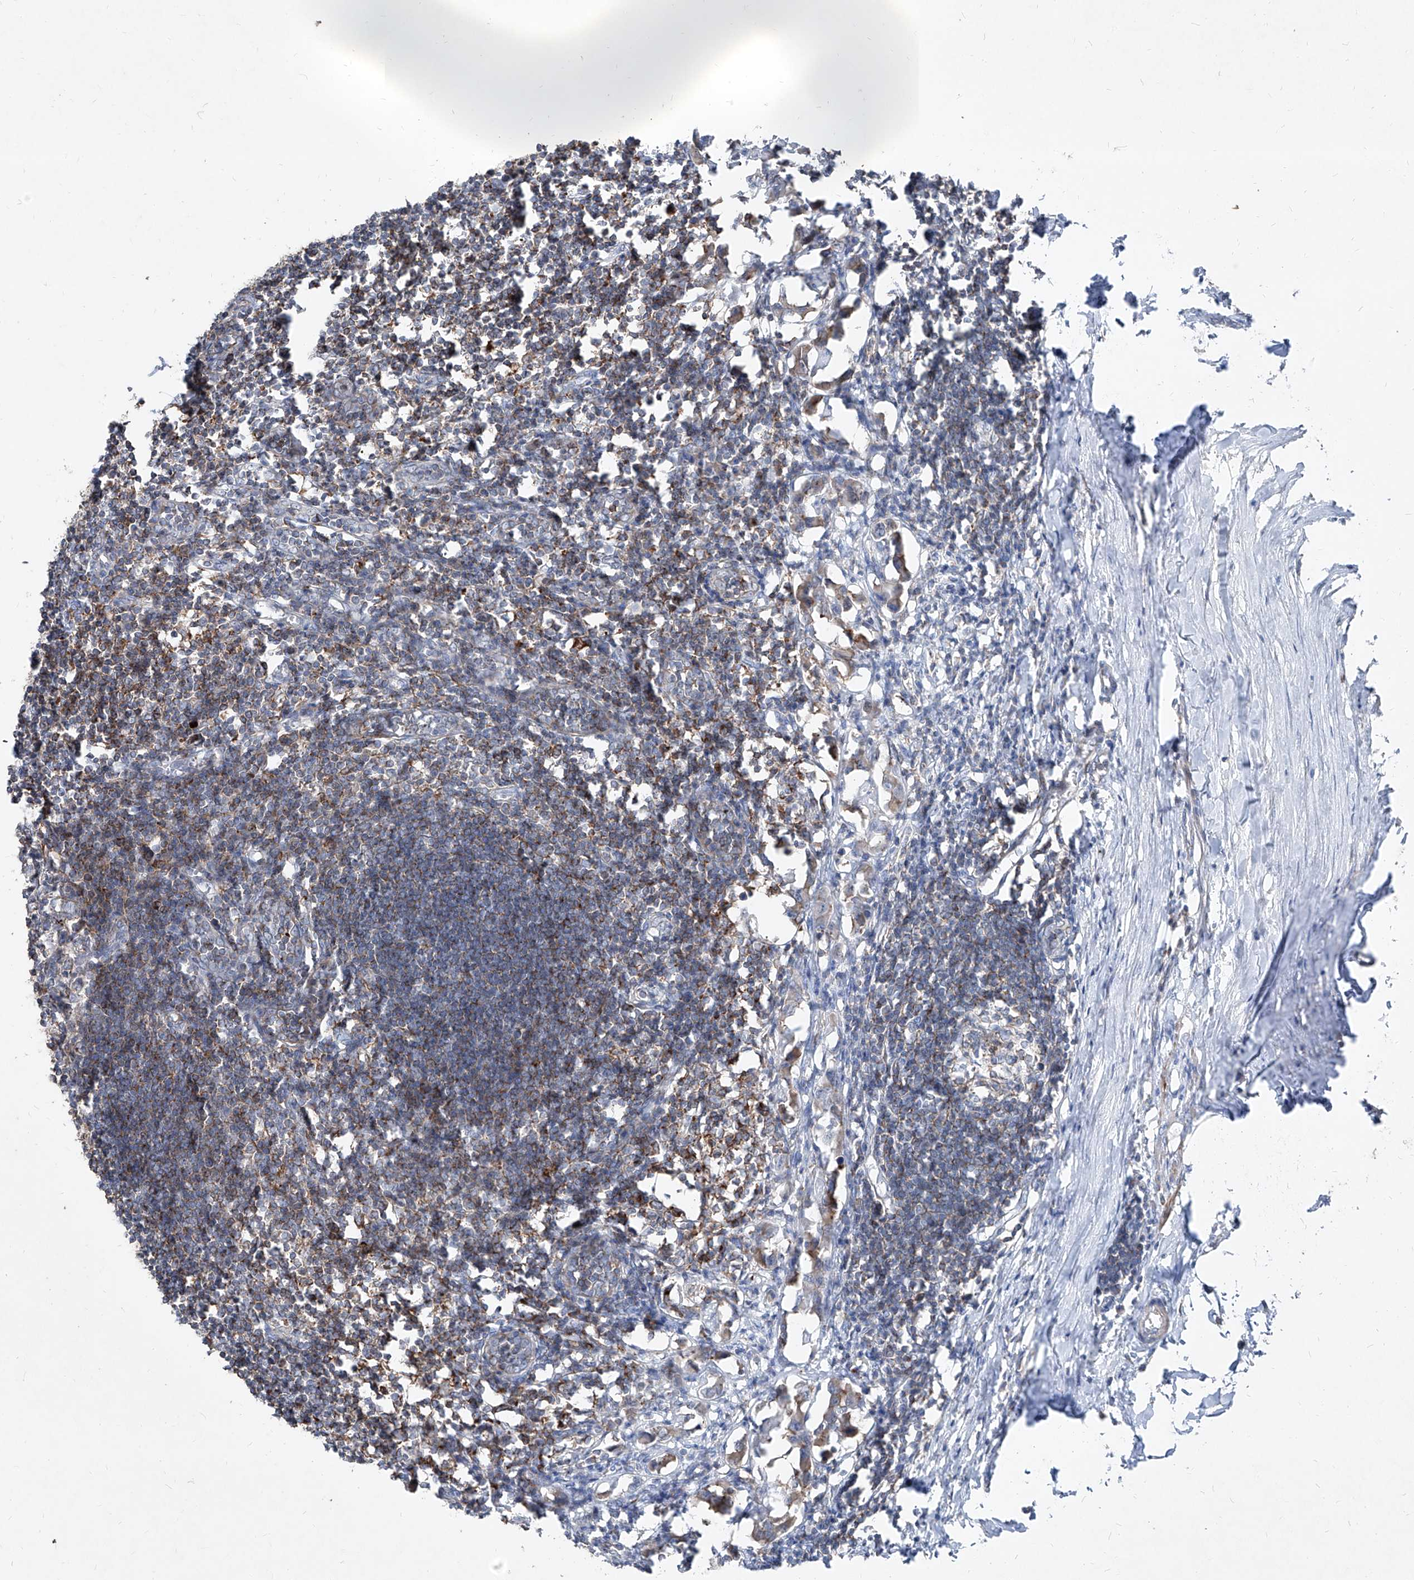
{"staining": {"intensity": "negative", "quantity": "none", "location": "none"}, "tissue": "lymph node", "cell_type": "Germinal center cells", "image_type": "normal", "snomed": [{"axis": "morphology", "description": "Normal tissue, NOS"}, {"axis": "morphology", "description": "Malignant melanoma, Metastatic site"}, {"axis": "topography", "description": "Lymph node"}], "caption": "A histopathology image of human lymph node is negative for staining in germinal center cells. (DAB IHC with hematoxylin counter stain).", "gene": "UFD1", "patient": {"sex": "male", "age": 41}}